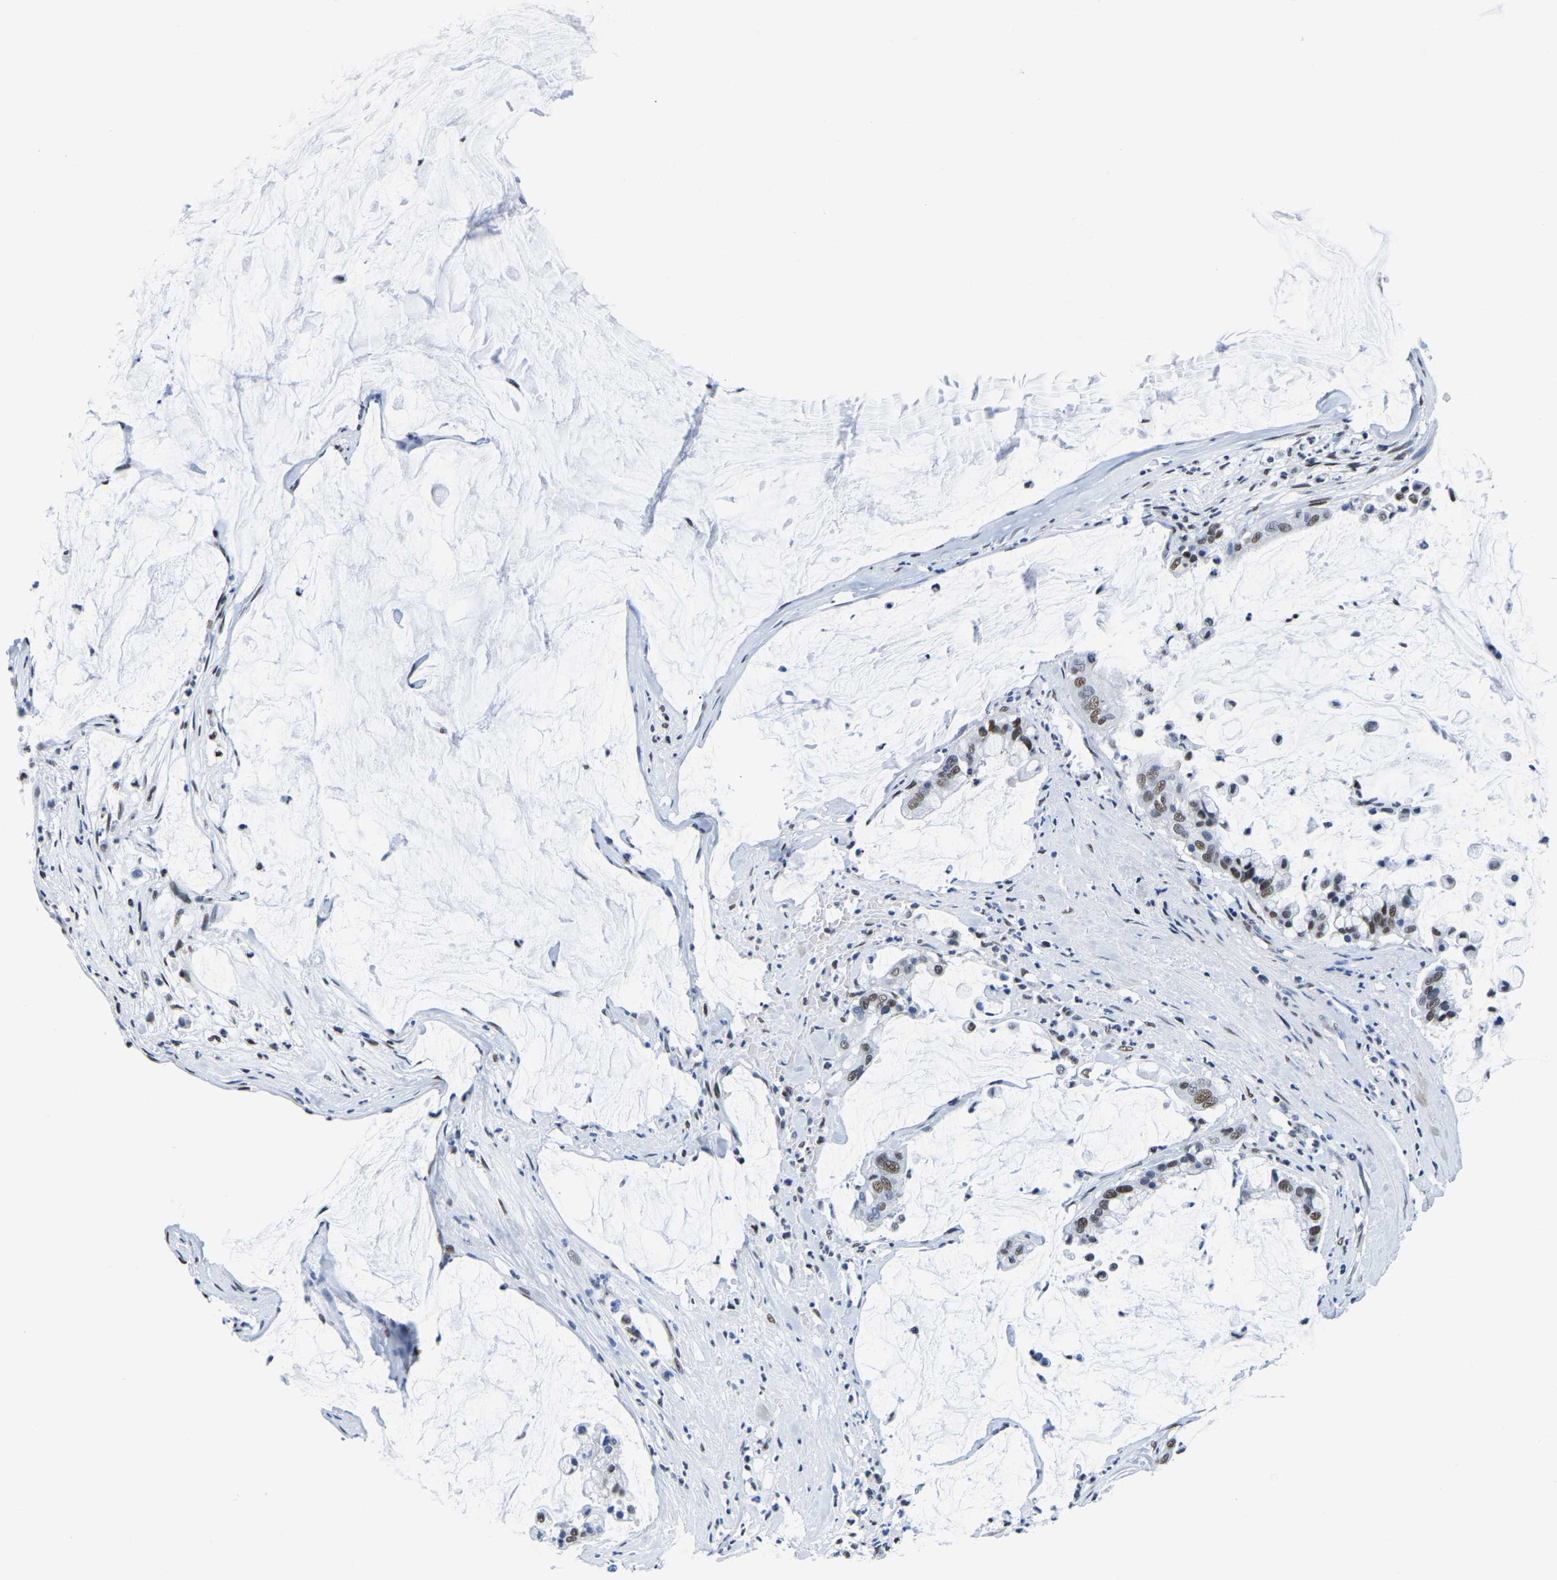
{"staining": {"intensity": "moderate", "quantity": ">75%", "location": "nuclear"}, "tissue": "pancreatic cancer", "cell_type": "Tumor cells", "image_type": "cancer", "snomed": [{"axis": "morphology", "description": "Adenocarcinoma, NOS"}, {"axis": "topography", "description": "Pancreas"}], "caption": "Protein staining exhibits moderate nuclear staining in approximately >75% of tumor cells in pancreatic adenocarcinoma. (DAB IHC with brightfield microscopy, high magnification).", "gene": "UBA1", "patient": {"sex": "male", "age": 41}}